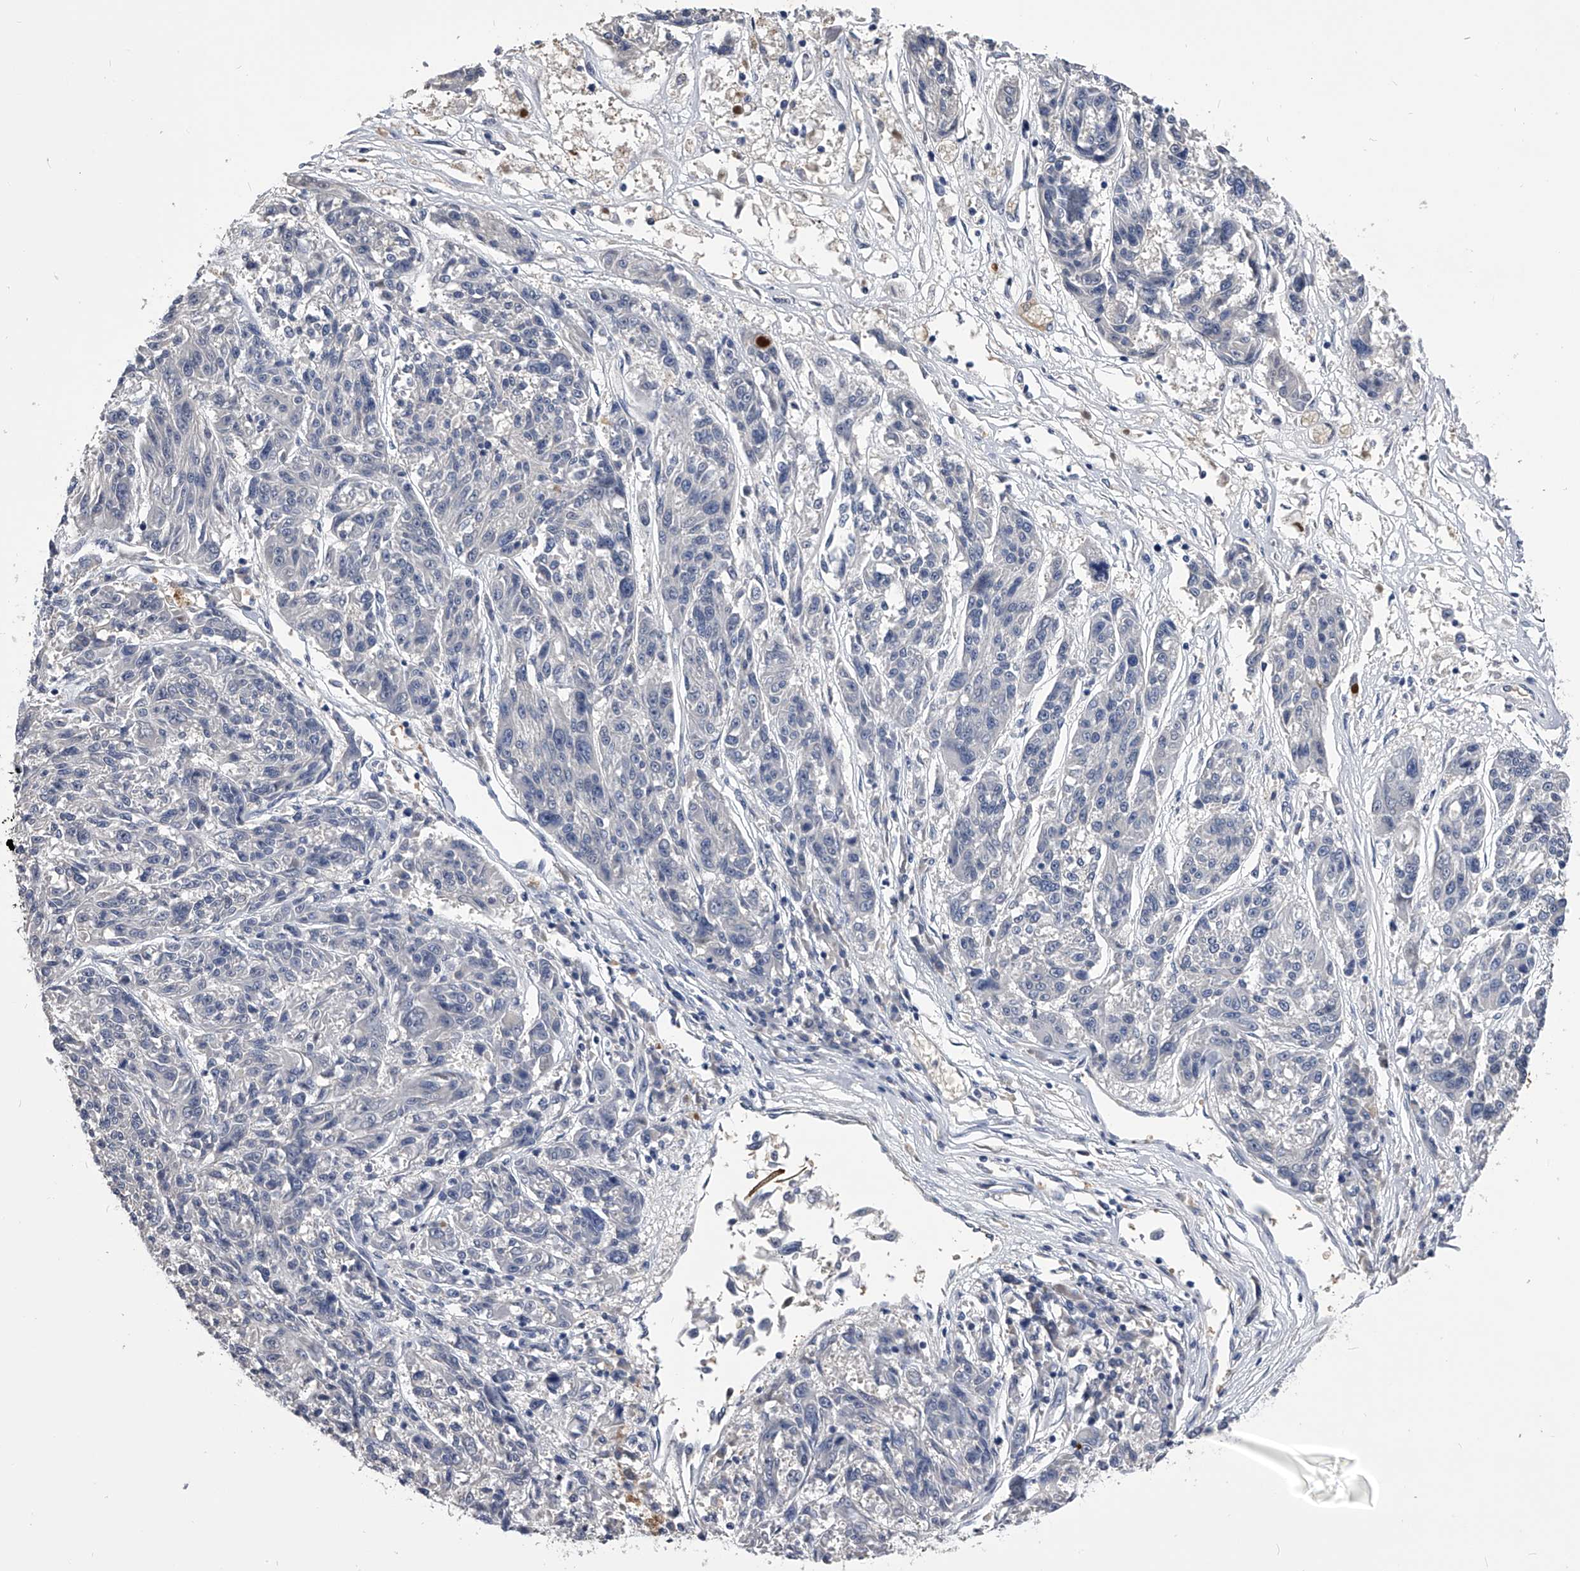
{"staining": {"intensity": "negative", "quantity": "none", "location": "none"}, "tissue": "melanoma", "cell_type": "Tumor cells", "image_type": "cancer", "snomed": [{"axis": "morphology", "description": "Malignant melanoma, NOS"}, {"axis": "topography", "description": "Skin"}], "caption": "The immunohistochemistry (IHC) micrograph has no significant staining in tumor cells of melanoma tissue.", "gene": "MDN1", "patient": {"sex": "male", "age": 53}}